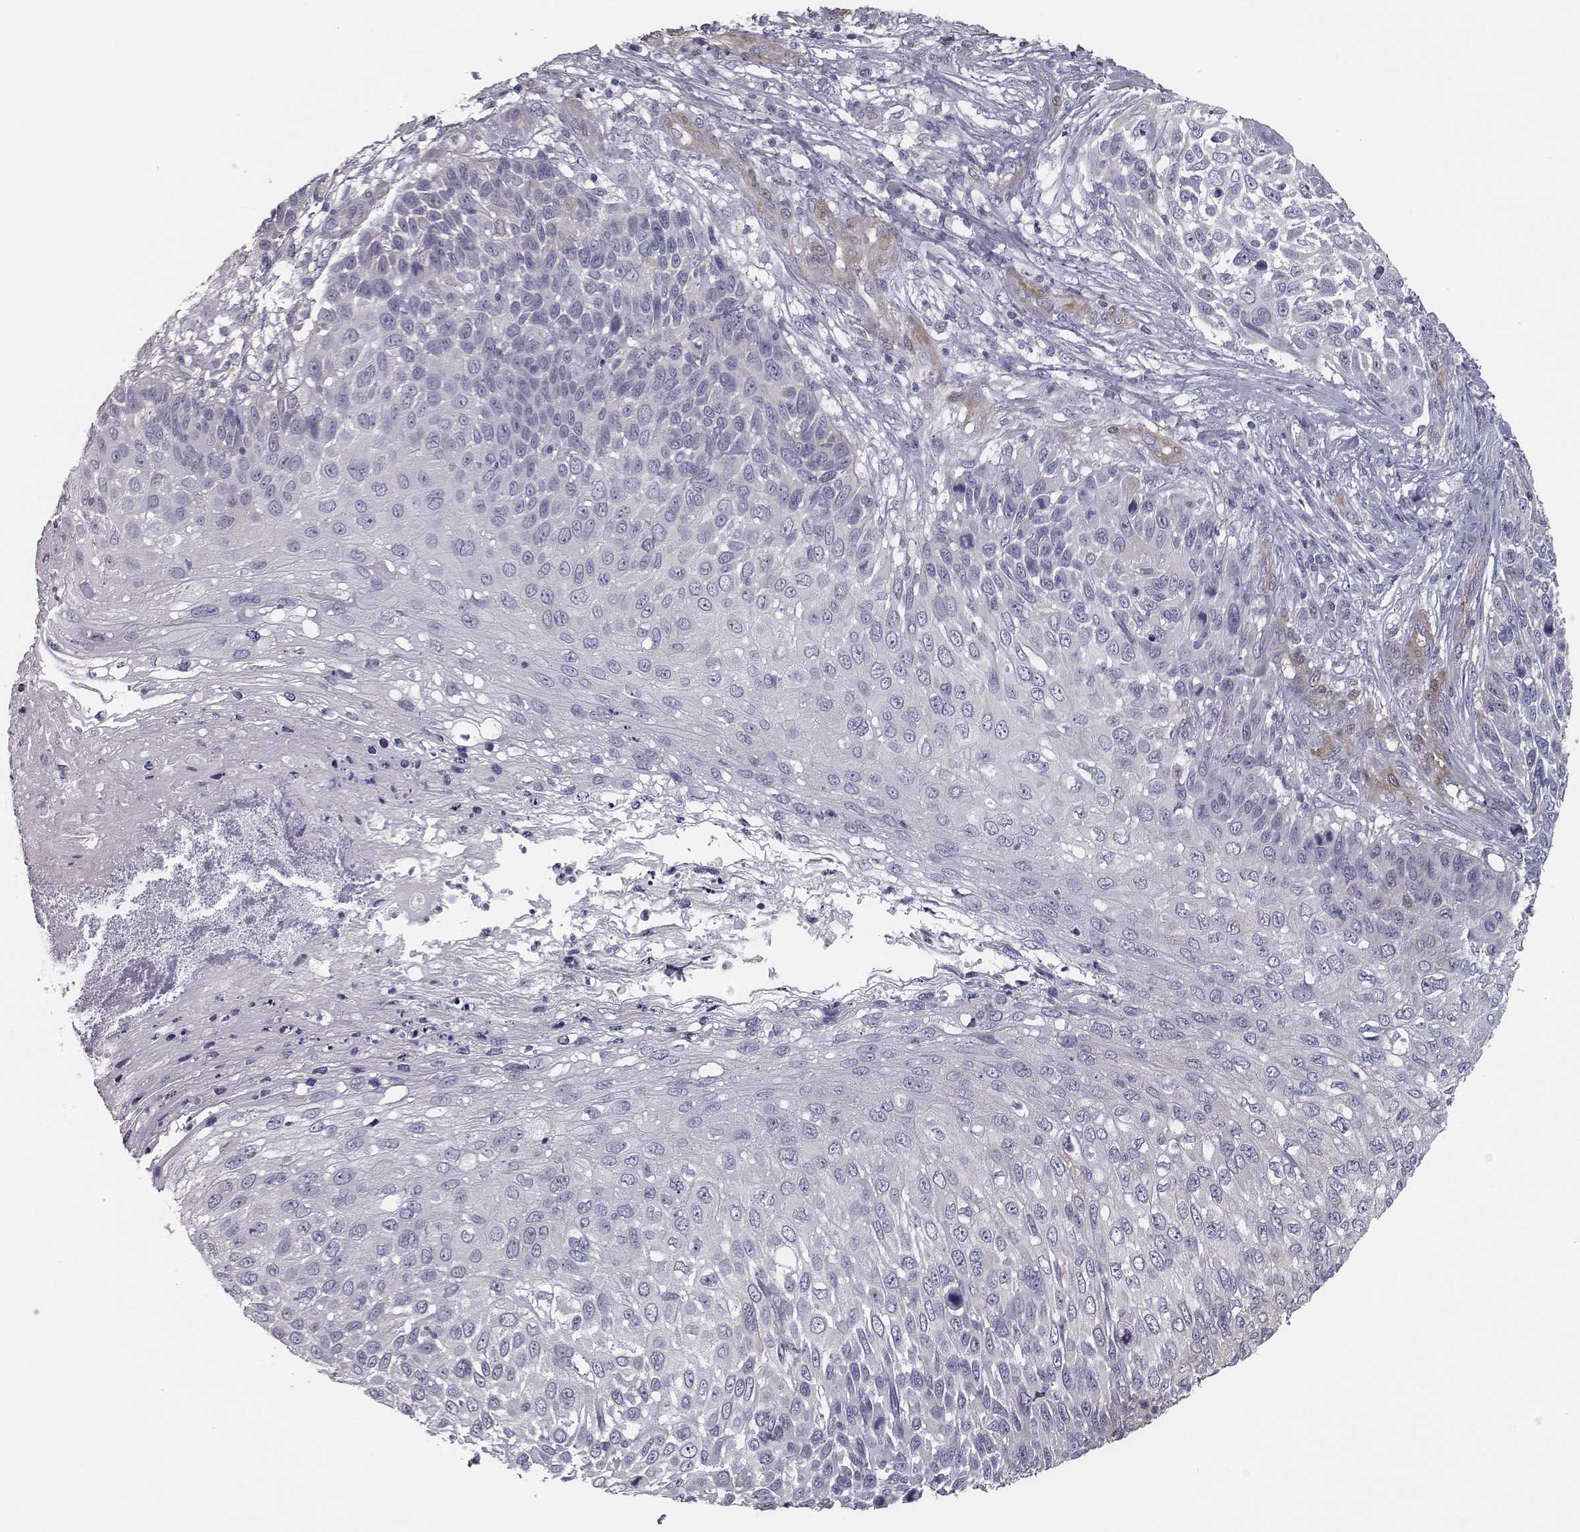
{"staining": {"intensity": "negative", "quantity": "none", "location": "none"}, "tissue": "skin cancer", "cell_type": "Tumor cells", "image_type": "cancer", "snomed": [{"axis": "morphology", "description": "Squamous cell carcinoma, NOS"}, {"axis": "topography", "description": "Skin"}], "caption": "An image of skin squamous cell carcinoma stained for a protein reveals no brown staining in tumor cells. (DAB (3,3'-diaminobenzidine) immunohistochemistry (IHC) with hematoxylin counter stain).", "gene": "ISYNA1", "patient": {"sex": "male", "age": 92}}